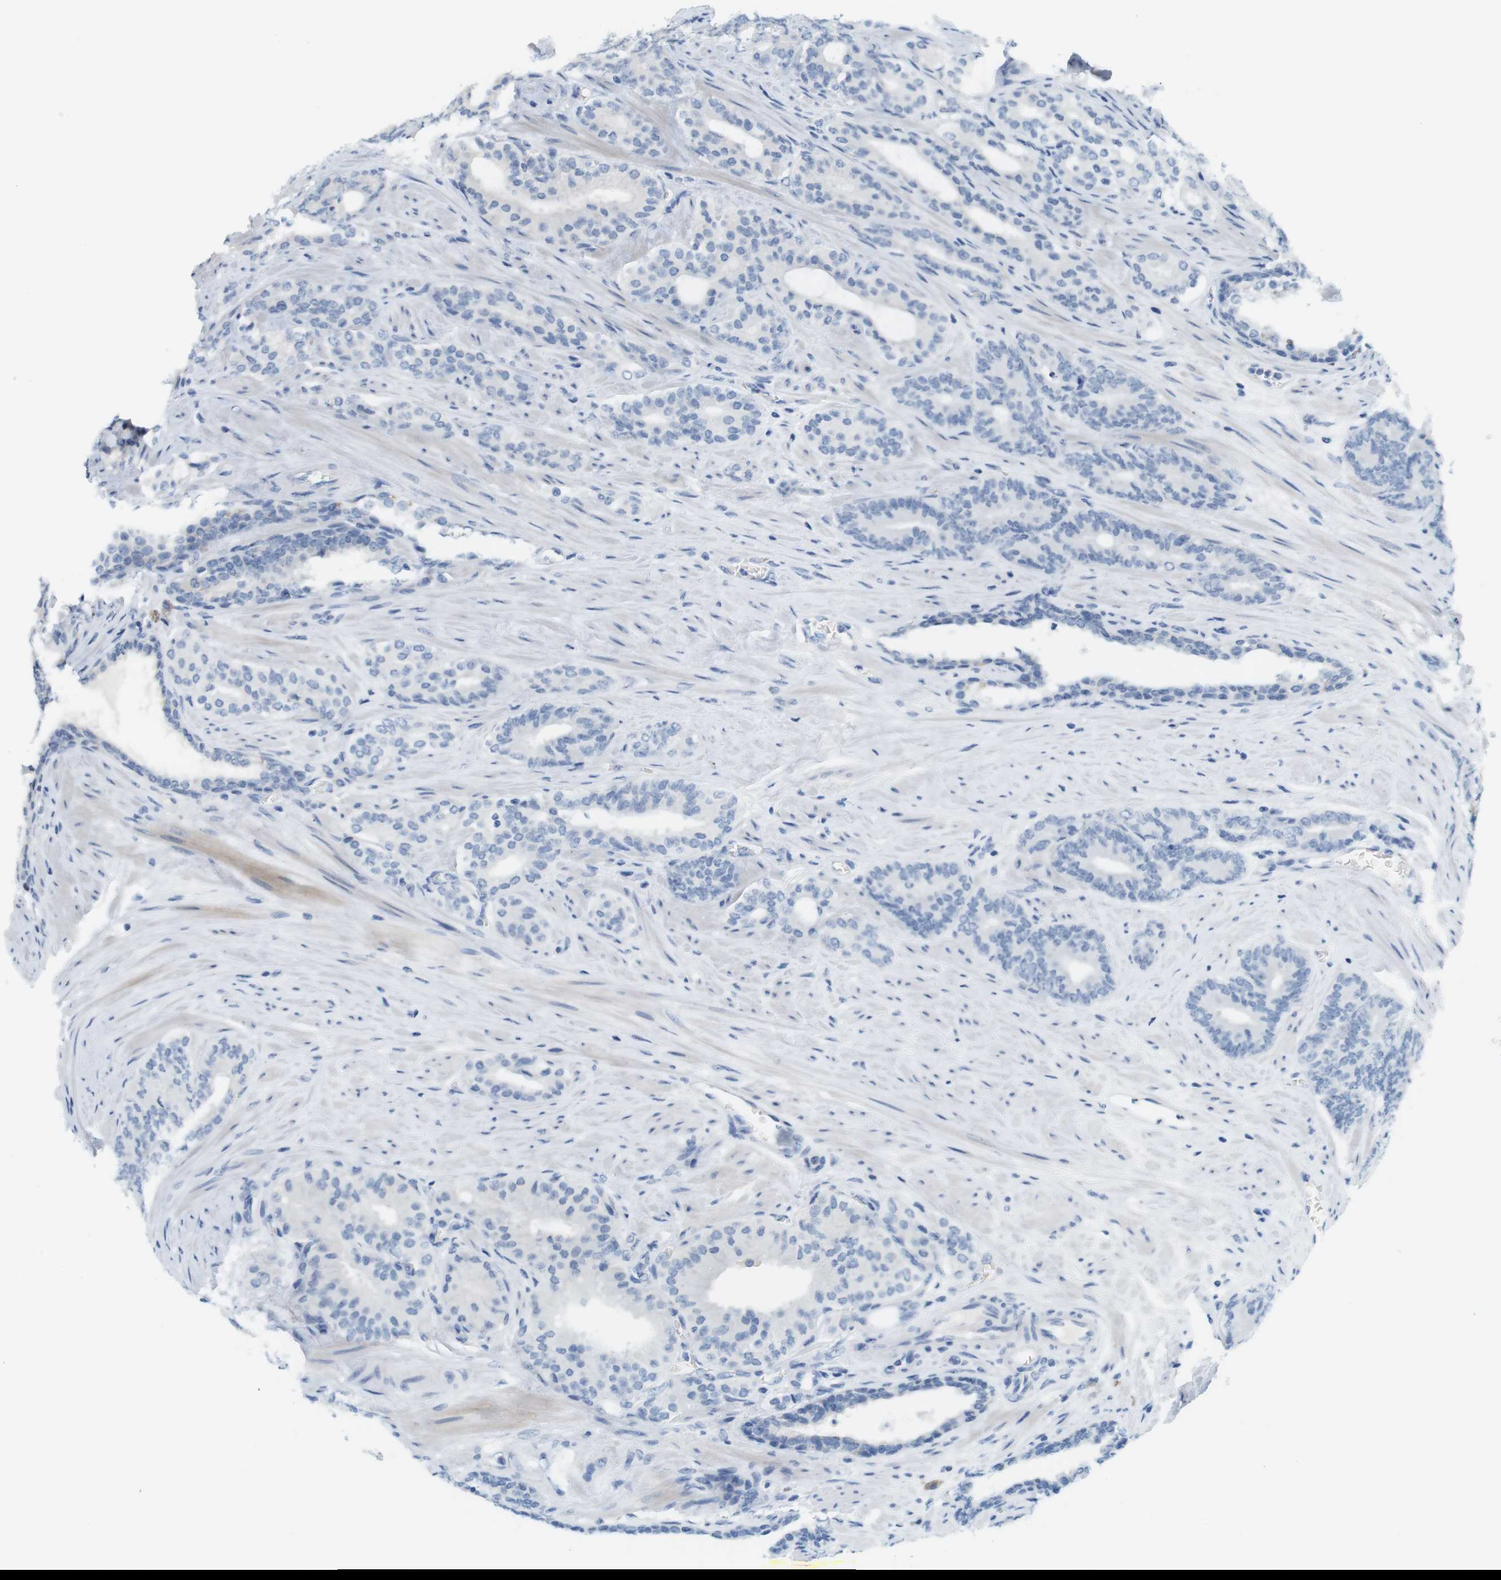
{"staining": {"intensity": "negative", "quantity": "none", "location": "none"}, "tissue": "prostate cancer", "cell_type": "Tumor cells", "image_type": "cancer", "snomed": [{"axis": "morphology", "description": "Adenocarcinoma, Low grade"}, {"axis": "topography", "description": "Prostate"}], "caption": "Immunohistochemical staining of human adenocarcinoma (low-grade) (prostate) displays no significant positivity in tumor cells.", "gene": "CREB3L2", "patient": {"sex": "male", "age": 63}}